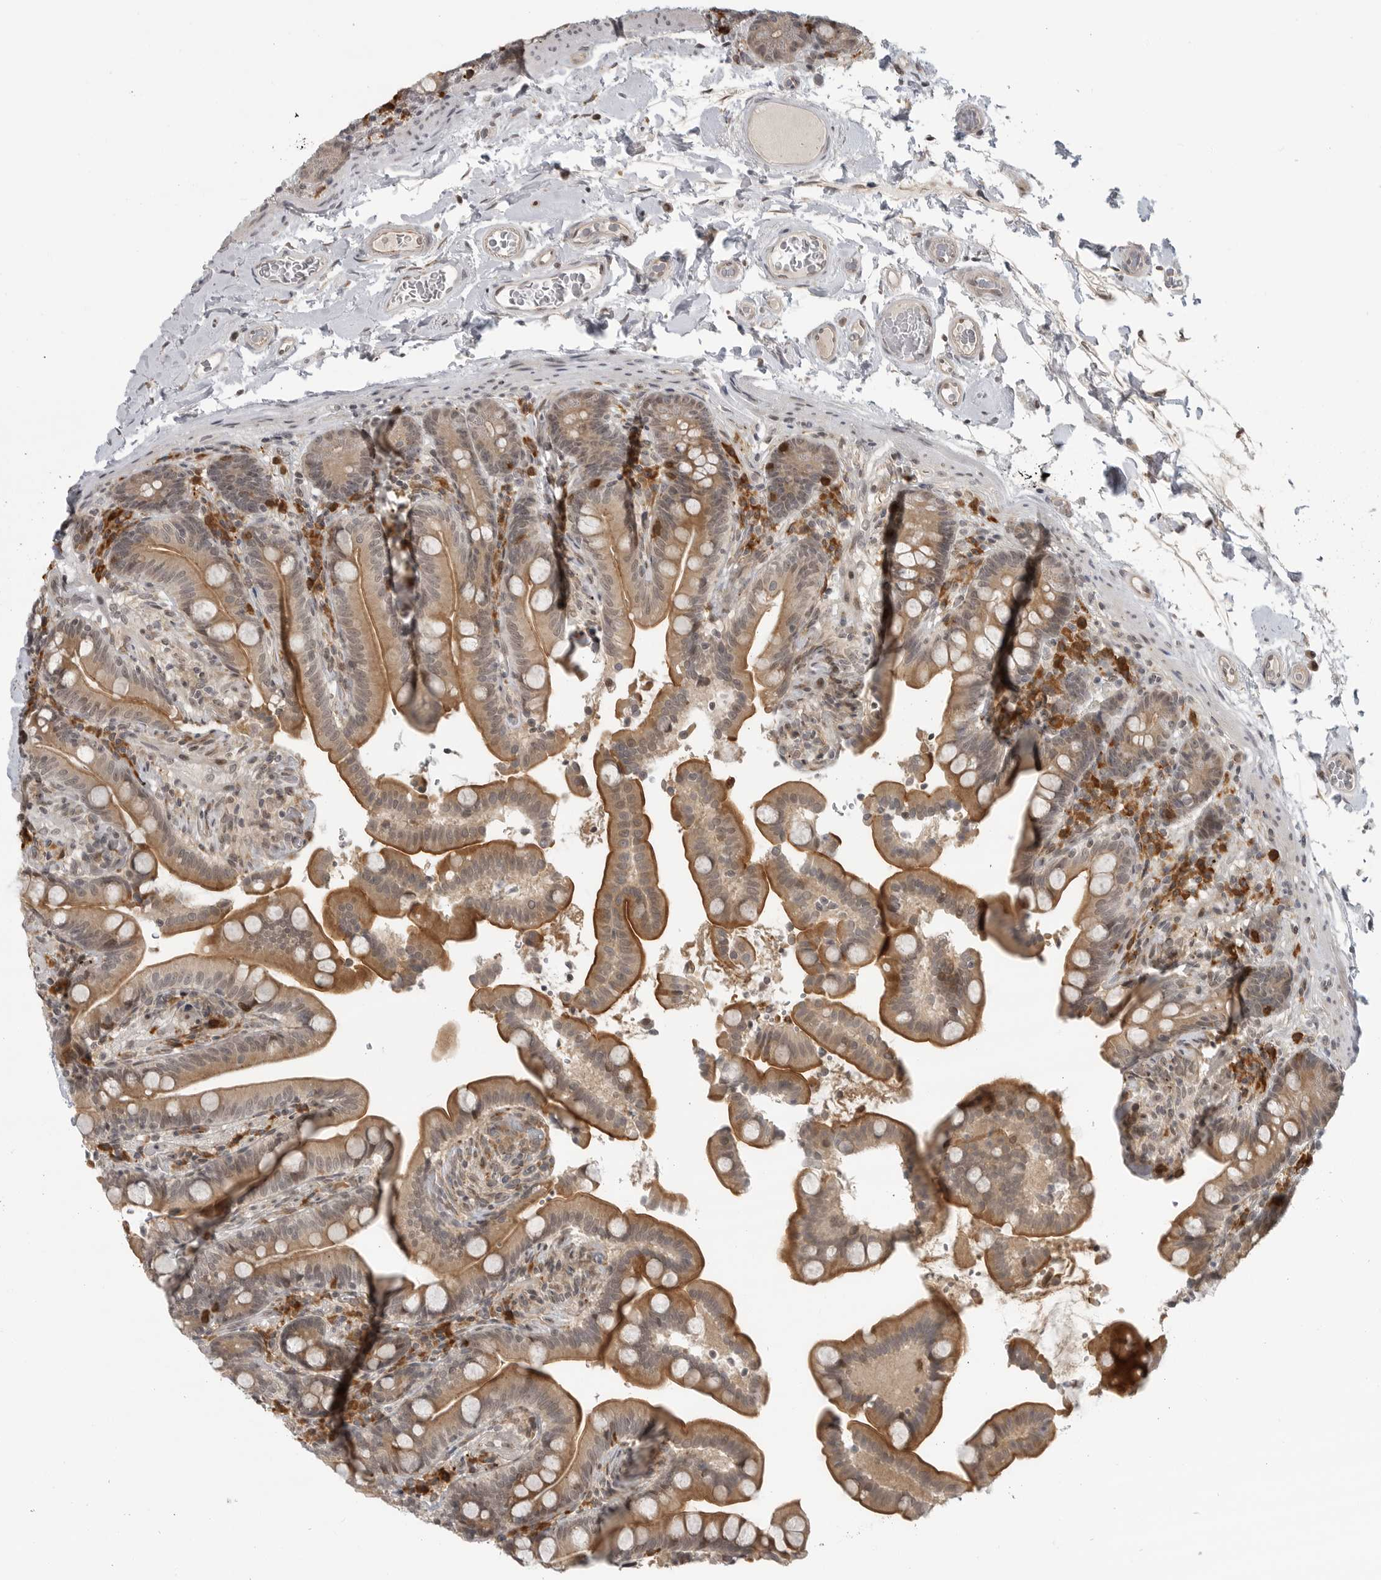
{"staining": {"intensity": "weak", "quantity": ">75%", "location": "nuclear"}, "tissue": "colon", "cell_type": "Endothelial cells", "image_type": "normal", "snomed": [{"axis": "morphology", "description": "Normal tissue, NOS"}, {"axis": "topography", "description": "Smooth muscle"}, {"axis": "topography", "description": "Colon"}], "caption": "Immunohistochemical staining of unremarkable colon reveals >75% levels of weak nuclear protein staining in about >75% of endothelial cells. The staining was performed using DAB (3,3'-diaminobenzidine), with brown indicating positive protein expression. Nuclei are stained blue with hematoxylin.", "gene": "CEP295NL", "patient": {"sex": "male", "age": 73}}